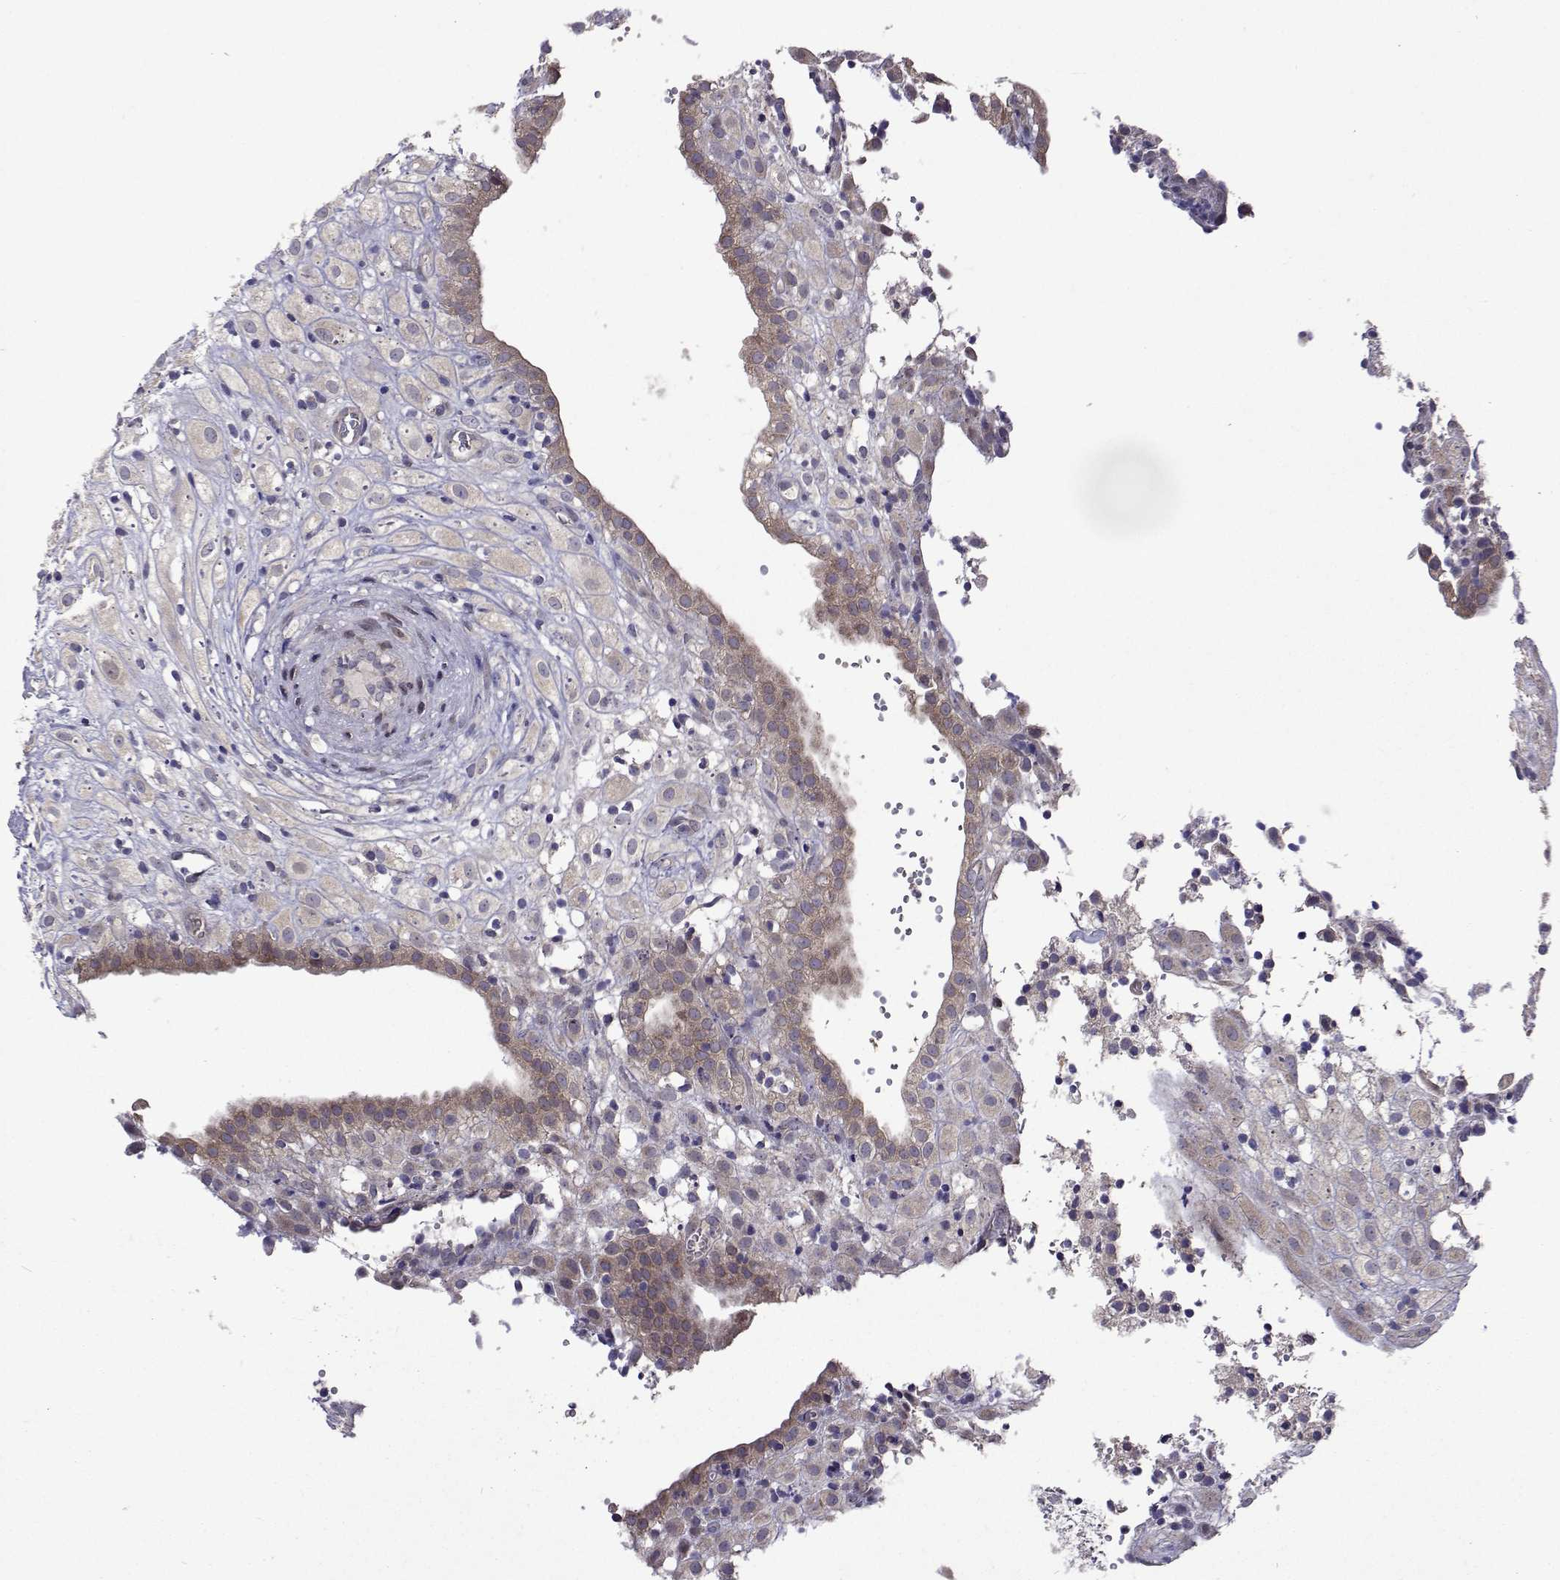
{"staining": {"intensity": "negative", "quantity": "none", "location": "none"}, "tissue": "placenta", "cell_type": "Decidual cells", "image_type": "normal", "snomed": [{"axis": "morphology", "description": "Normal tissue, NOS"}, {"axis": "topography", "description": "Placenta"}], "caption": "Histopathology image shows no significant protein expression in decidual cells of benign placenta.", "gene": "TARBP2", "patient": {"sex": "female", "age": 24}}